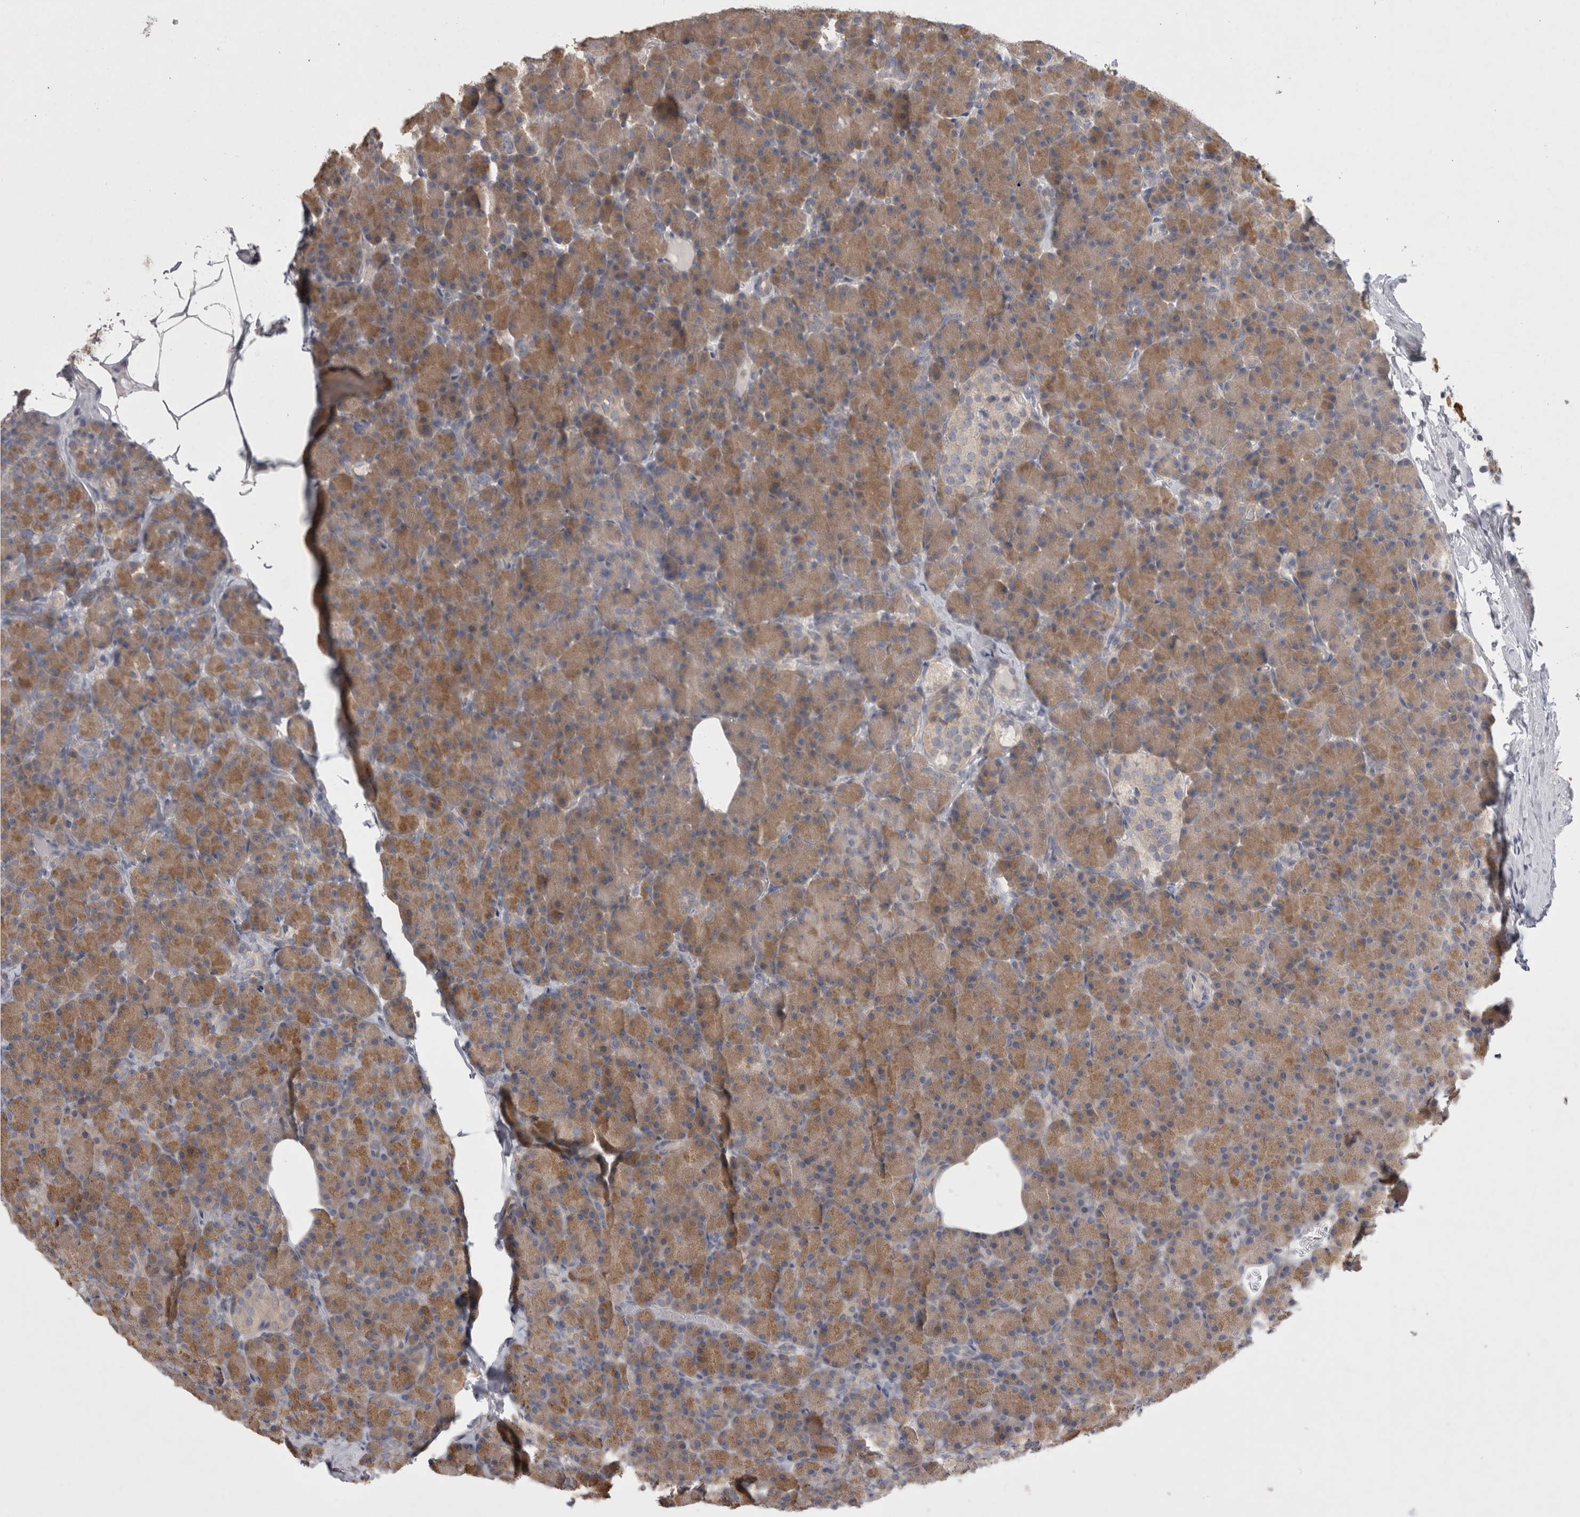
{"staining": {"intensity": "moderate", "quantity": ">75%", "location": "cytoplasmic/membranous"}, "tissue": "pancreas", "cell_type": "Exocrine glandular cells", "image_type": "normal", "snomed": [{"axis": "morphology", "description": "Normal tissue, NOS"}, {"axis": "topography", "description": "Pancreas"}], "caption": "Human pancreas stained for a protein (brown) demonstrates moderate cytoplasmic/membranous positive positivity in about >75% of exocrine glandular cells.", "gene": "LRRC40", "patient": {"sex": "female", "age": 43}}